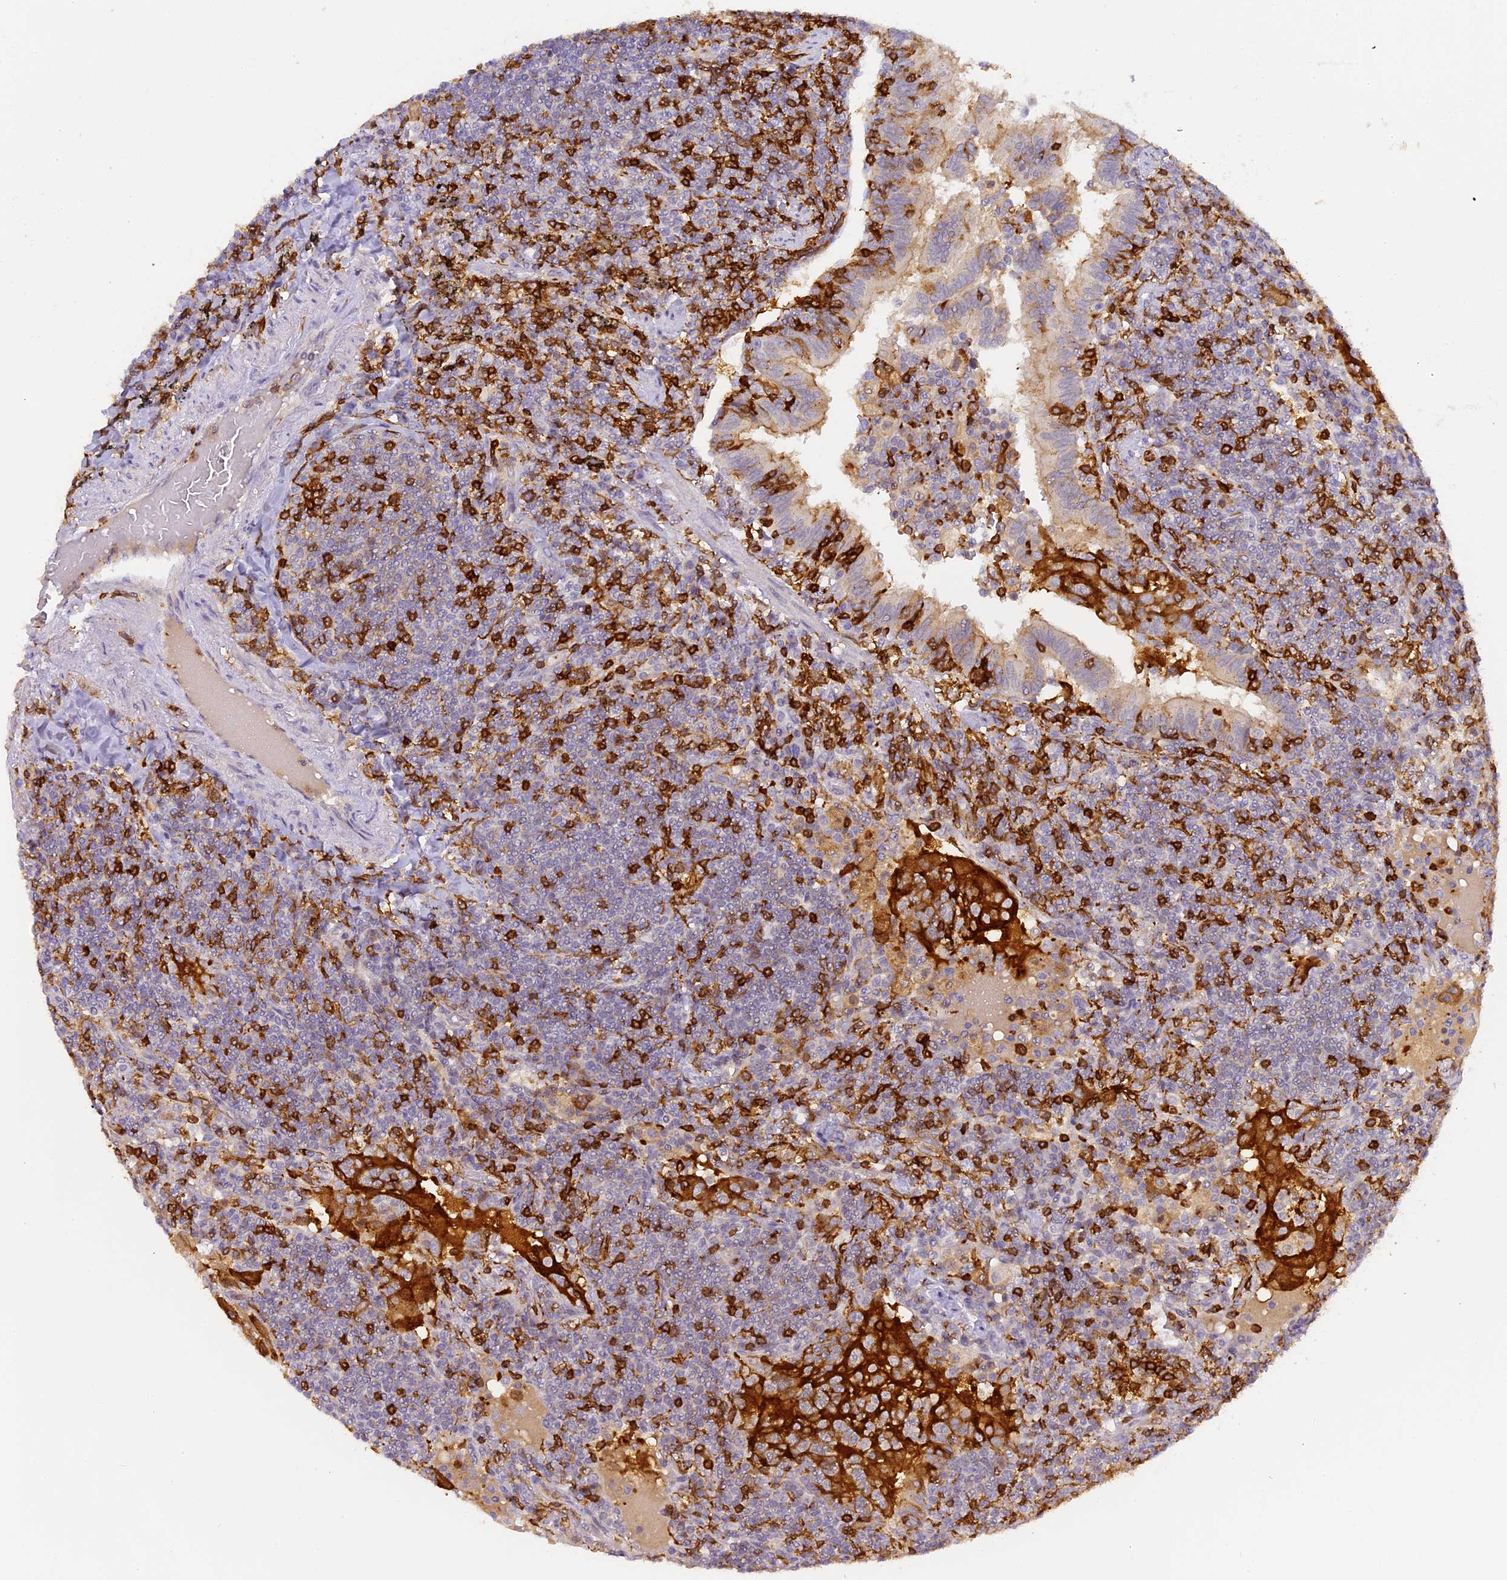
{"staining": {"intensity": "negative", "quantity": "none", "location": "none"}, "tissue": "lymphoma", "cell_type": "Tumor cells", "image_type": "cancer", "snomed": [{"axis": "morphology", "description": "Malignant lymphoma, non-Hodgkin's type, Low grade"}, {"axis": "topography", "description": "Lung"}], "caption": "An immunohistochemistry micrograph of lymphoma is shown. There is no staining in tumor cells of lymphoma.", "gene": "FYB1", "patient": {"sex": "female", "age": 71}}